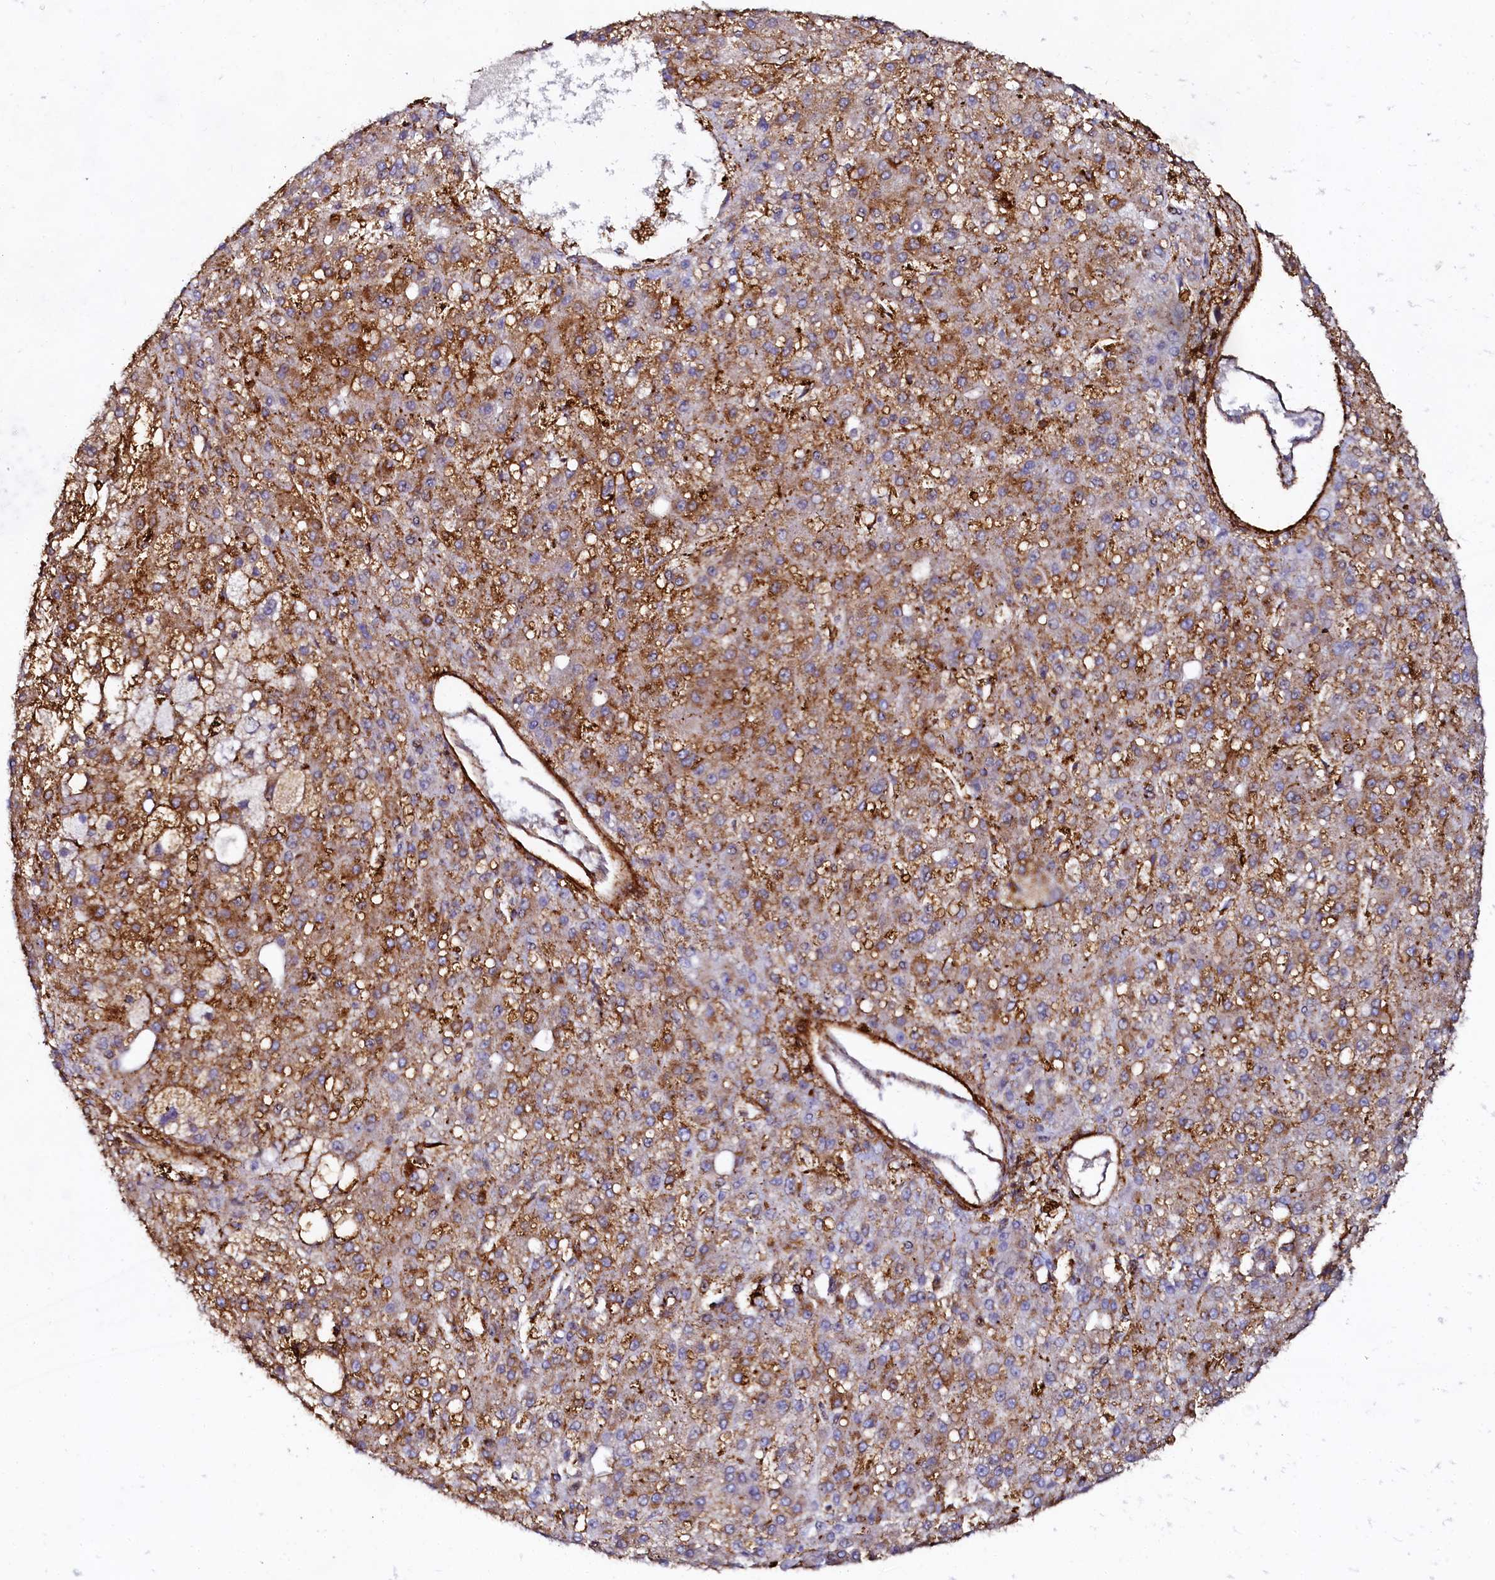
{"staining": {"intensity": "moderate", "quantity": "25%-75%", "location": "cytoplasmic/membranous"}, "tissue": "liver cancer", "cell_type": "Tumor cells", "image_type": "cancer", "snomed": [{"axis": "morphology", "description": "Carcinoma, Hepatocellular, NOS"}, {"axis": "topography", "description": "Liver"}], "caption": "Protein staining exhibits moderate cytoplasmic/membranous expression in approximately 25%-75% of tumor cells in liver hepatocellular carcinoma.", "gene": "AAAS", "patient": {"sex": "male", "age": 67}}